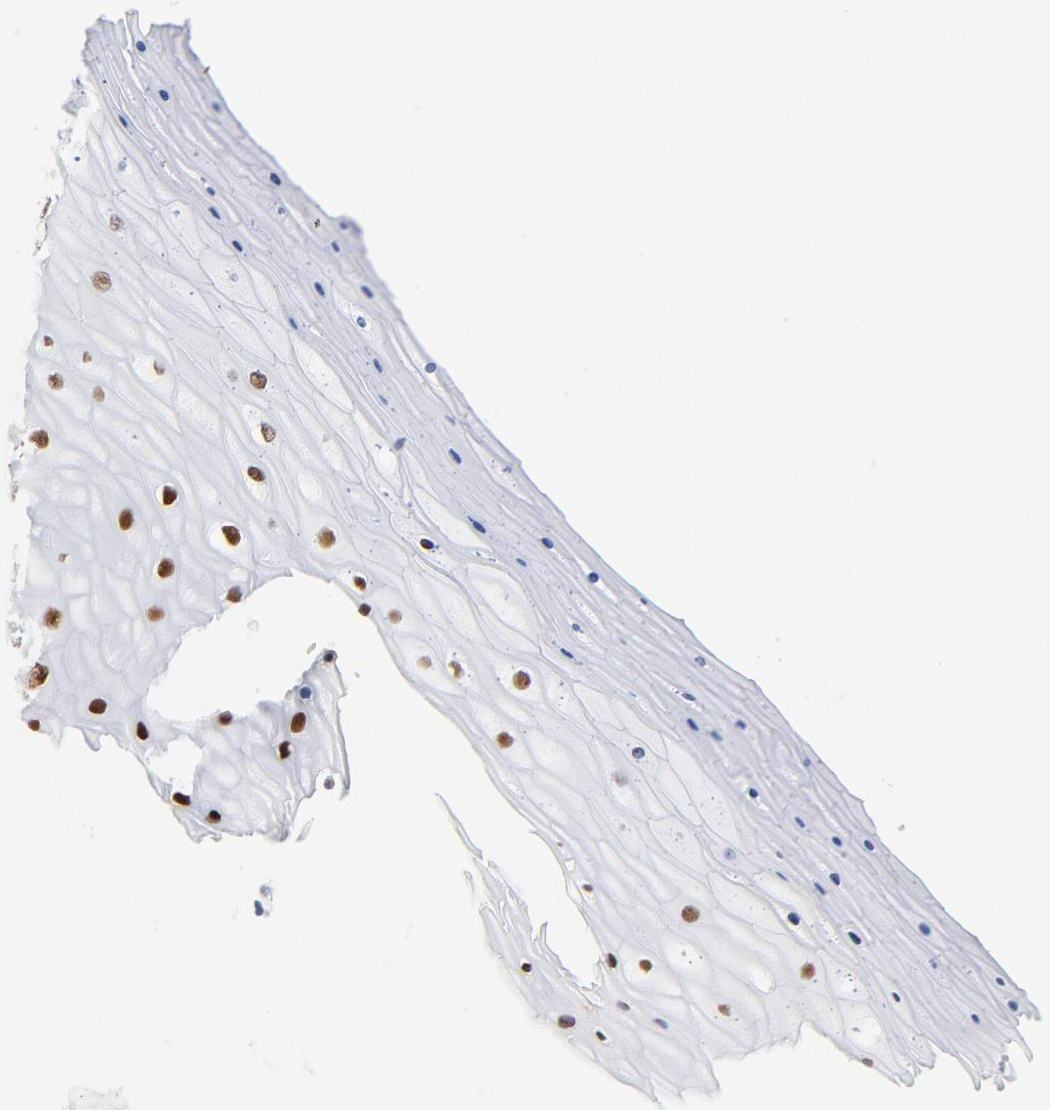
{"staining": {"intensity": "strong", "quantity": "25%-75%", "location": "nuclear"}, "tissue": "cervix", "cell_type": "Squamous epithelial cells", "image_type": "normal", "snomed": [{"axis": "morphology", "description": "Normal tissue, NOS"}, {"axis": "topography", "description": "Cervix"}], "caption": "Immunohistochemistry histopathology image of unremarkable cervix stained for a protein (brown), which shows high levels of strong nuclear expression in approximately 25%-75% of squamous epithelial cells.", "gene": "XRCC5", "patient": {"sex": "female", "age": 55}}